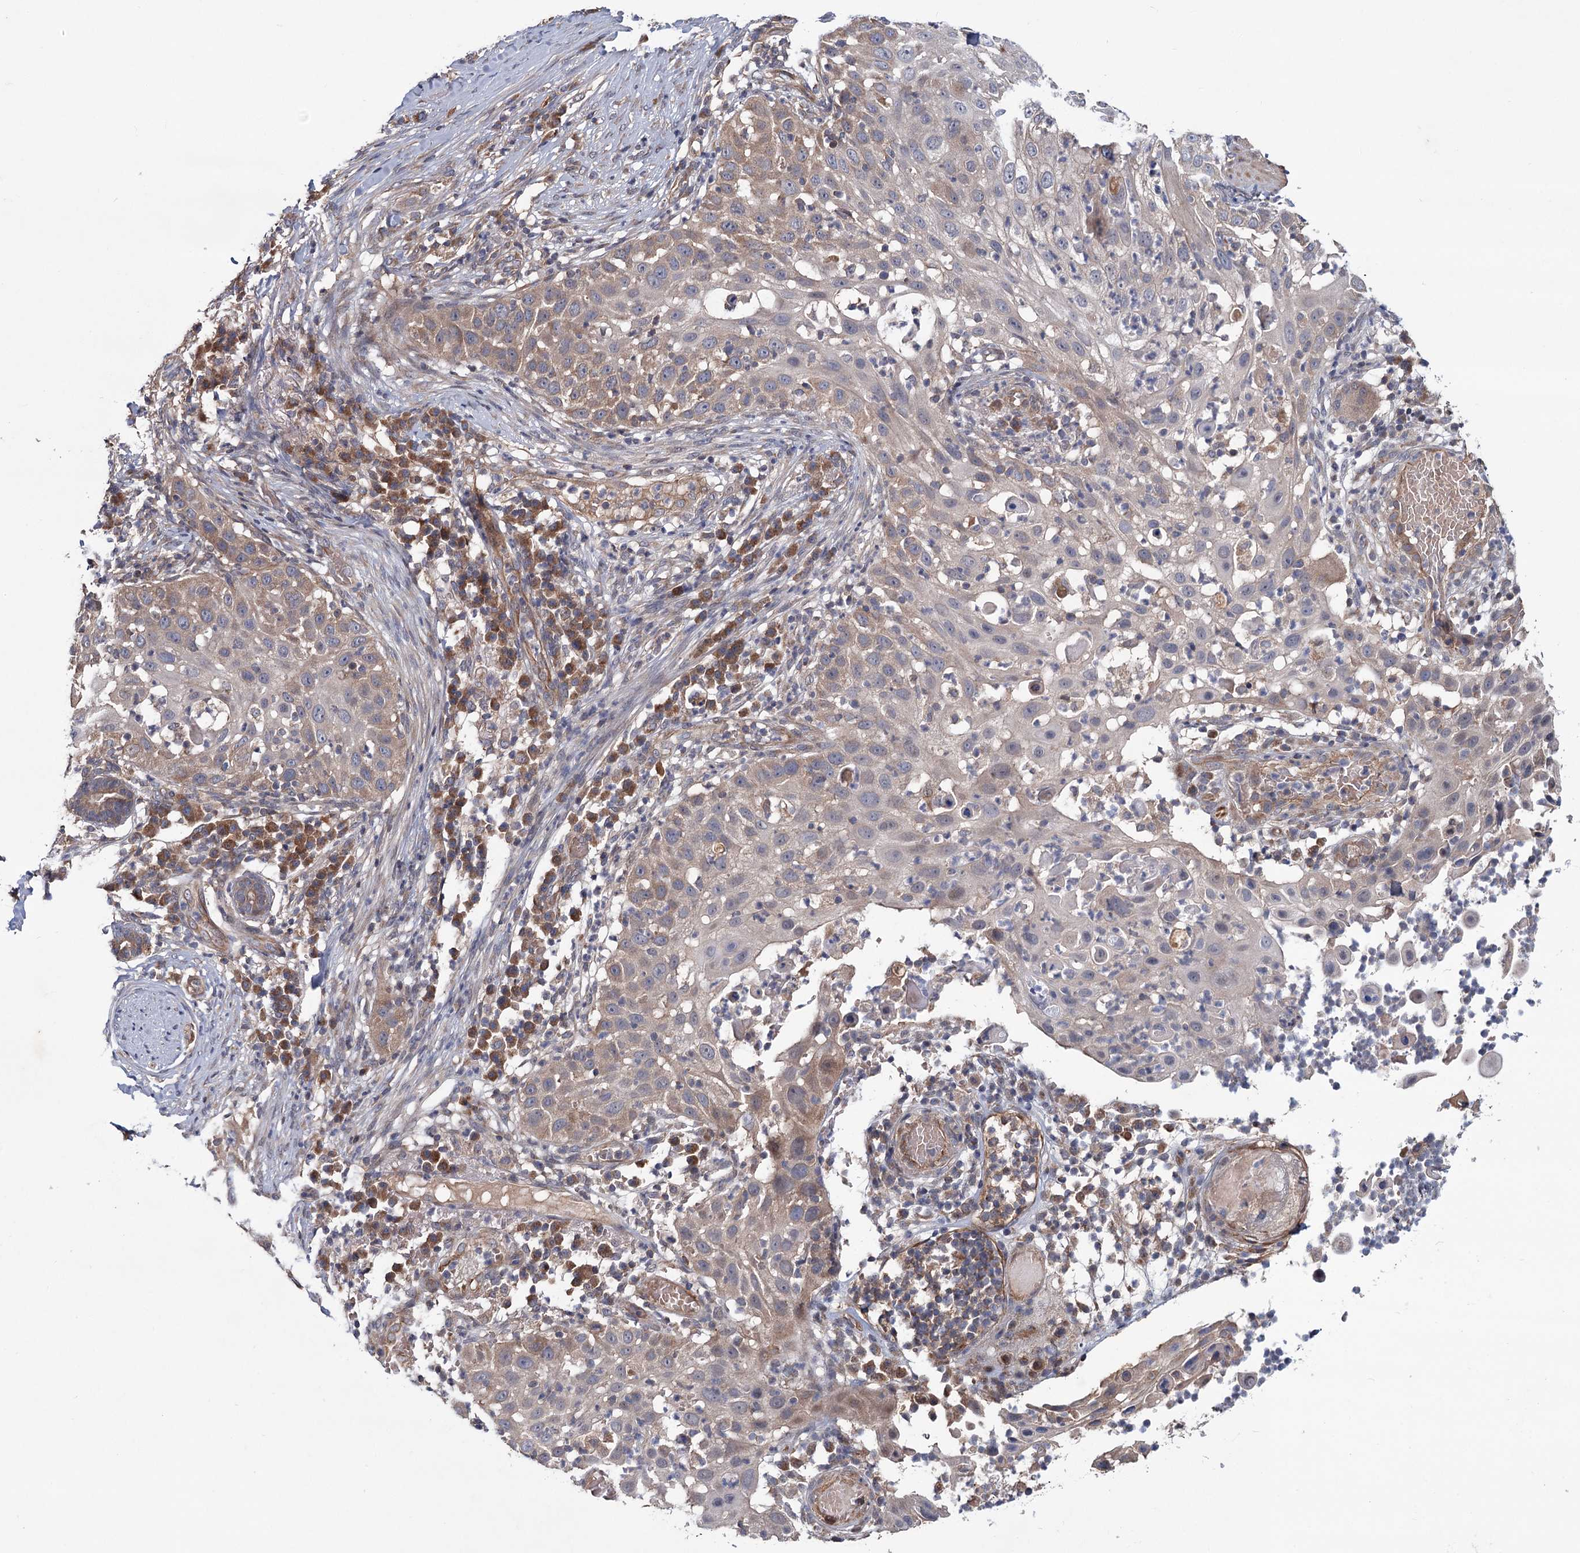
{"staining": {"intensity": "weak", "quantity": "25%-75%", "location": "cytoplasmic/membranous"}, "tissue": "skin cancer", "cell_type": "Tumor cells", "image_type": "cancer", "snomed": [{"axis": "morphology", "description": "Squamous cell carcinoma, NOS"}, {"axis": "topography", "description": "Skin"}], "caption": "This micrograph demonstrates skin cancer stained with immunohistochemistry to label a protein in brown. The cytoplasmic/membranous of tumor cells show weak positivity for the protein. Nuclei are counter-stained blue.", "gene": "MTRR", "patient": {"sex": "female", "age": 44}}